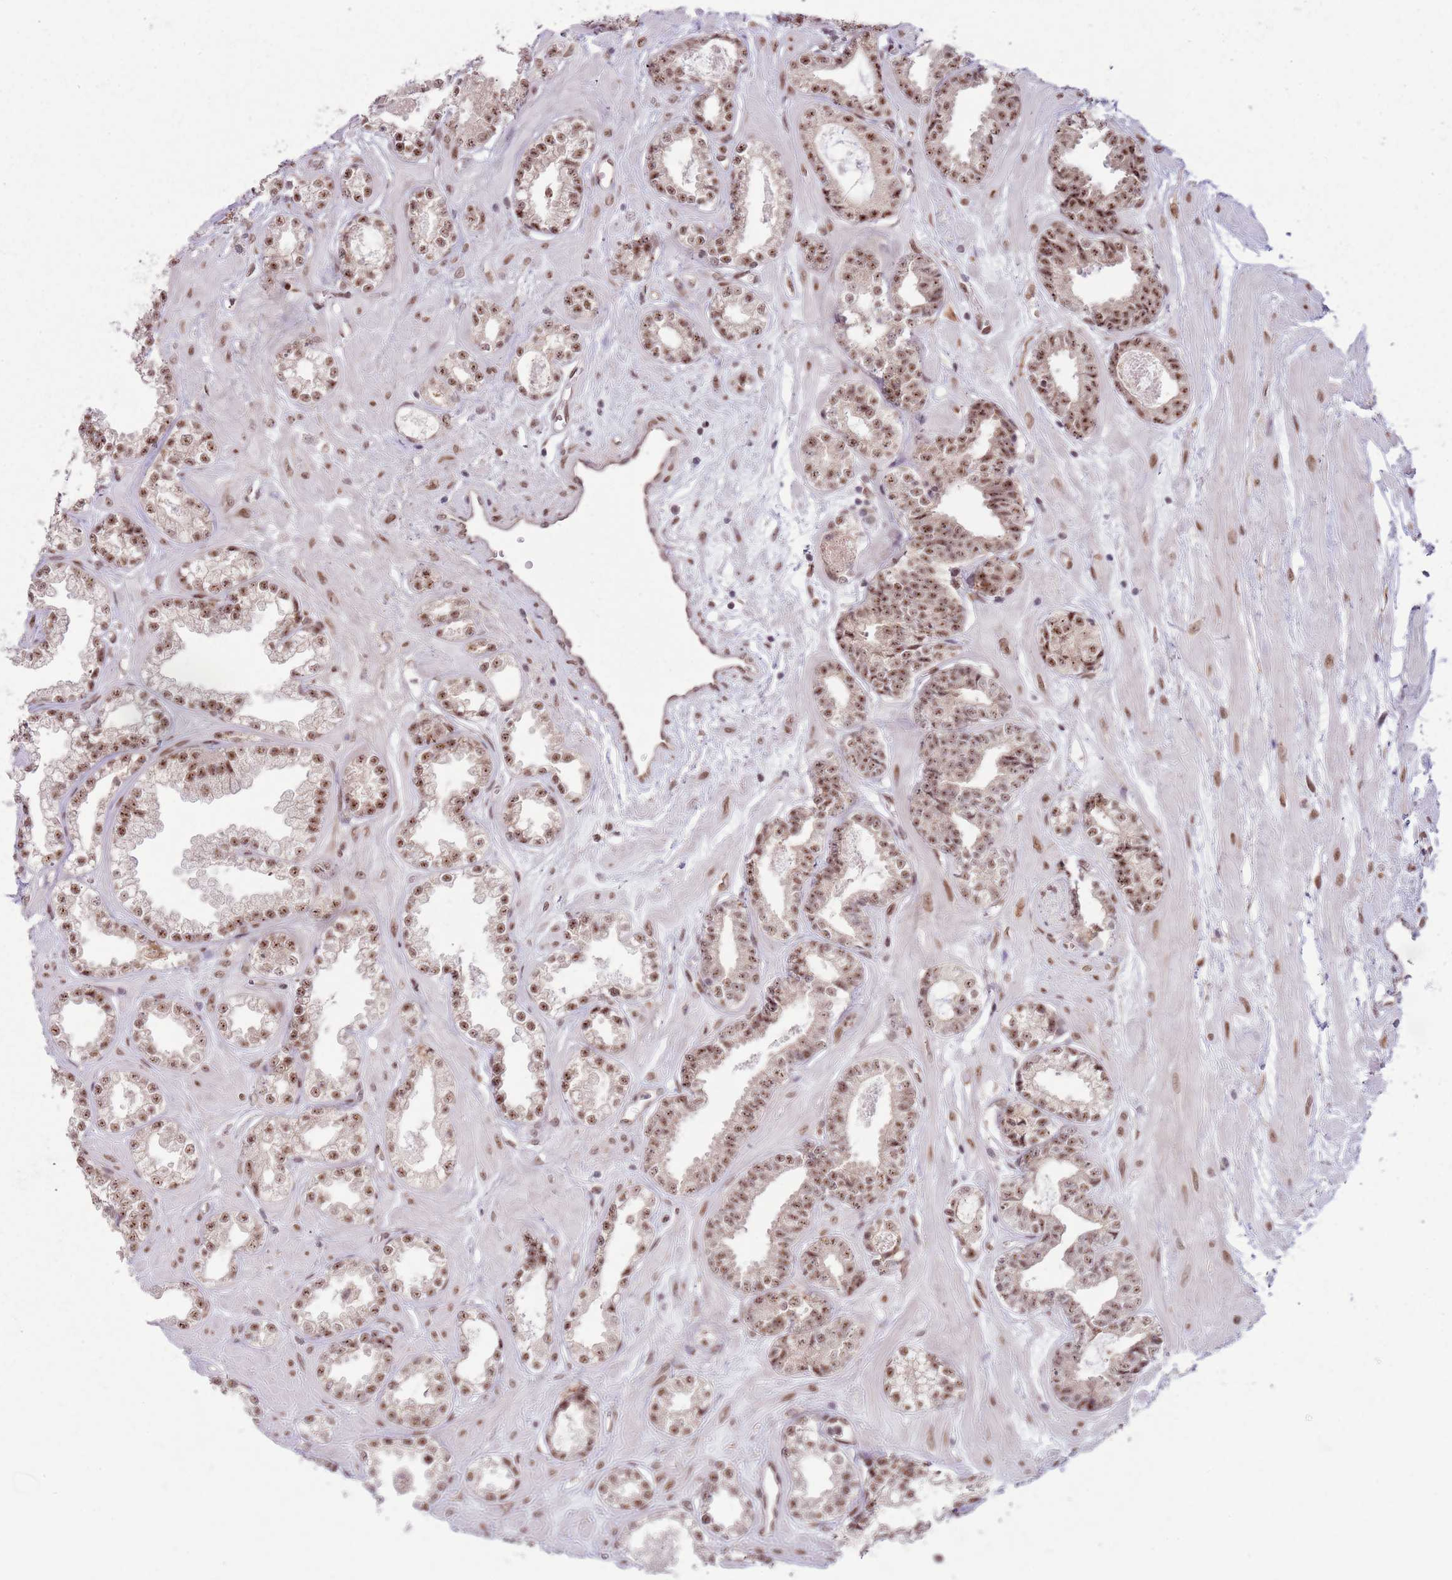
{"staining": {"intensity": "moderate", "quantity": ">75%", "location": "nuclear"}, "tissue": "prostate cancer", "cell_type": "Tumor cells", "image_type": "cancer", "snomed": [{"axis": "morphology", "description": "Adenocarcinoma, Low grade"}, {"axis": "topography", "description": "Prostate"}], "caption": "A medium amount of moderate nuclear positivity is appreciated in about >75% of tumor cells in prostate cancer (adenocarcinoma (low-grade)) tissue.", "gene": "SIPA1L3", "patient": {"sex": "male", "age": 60}}